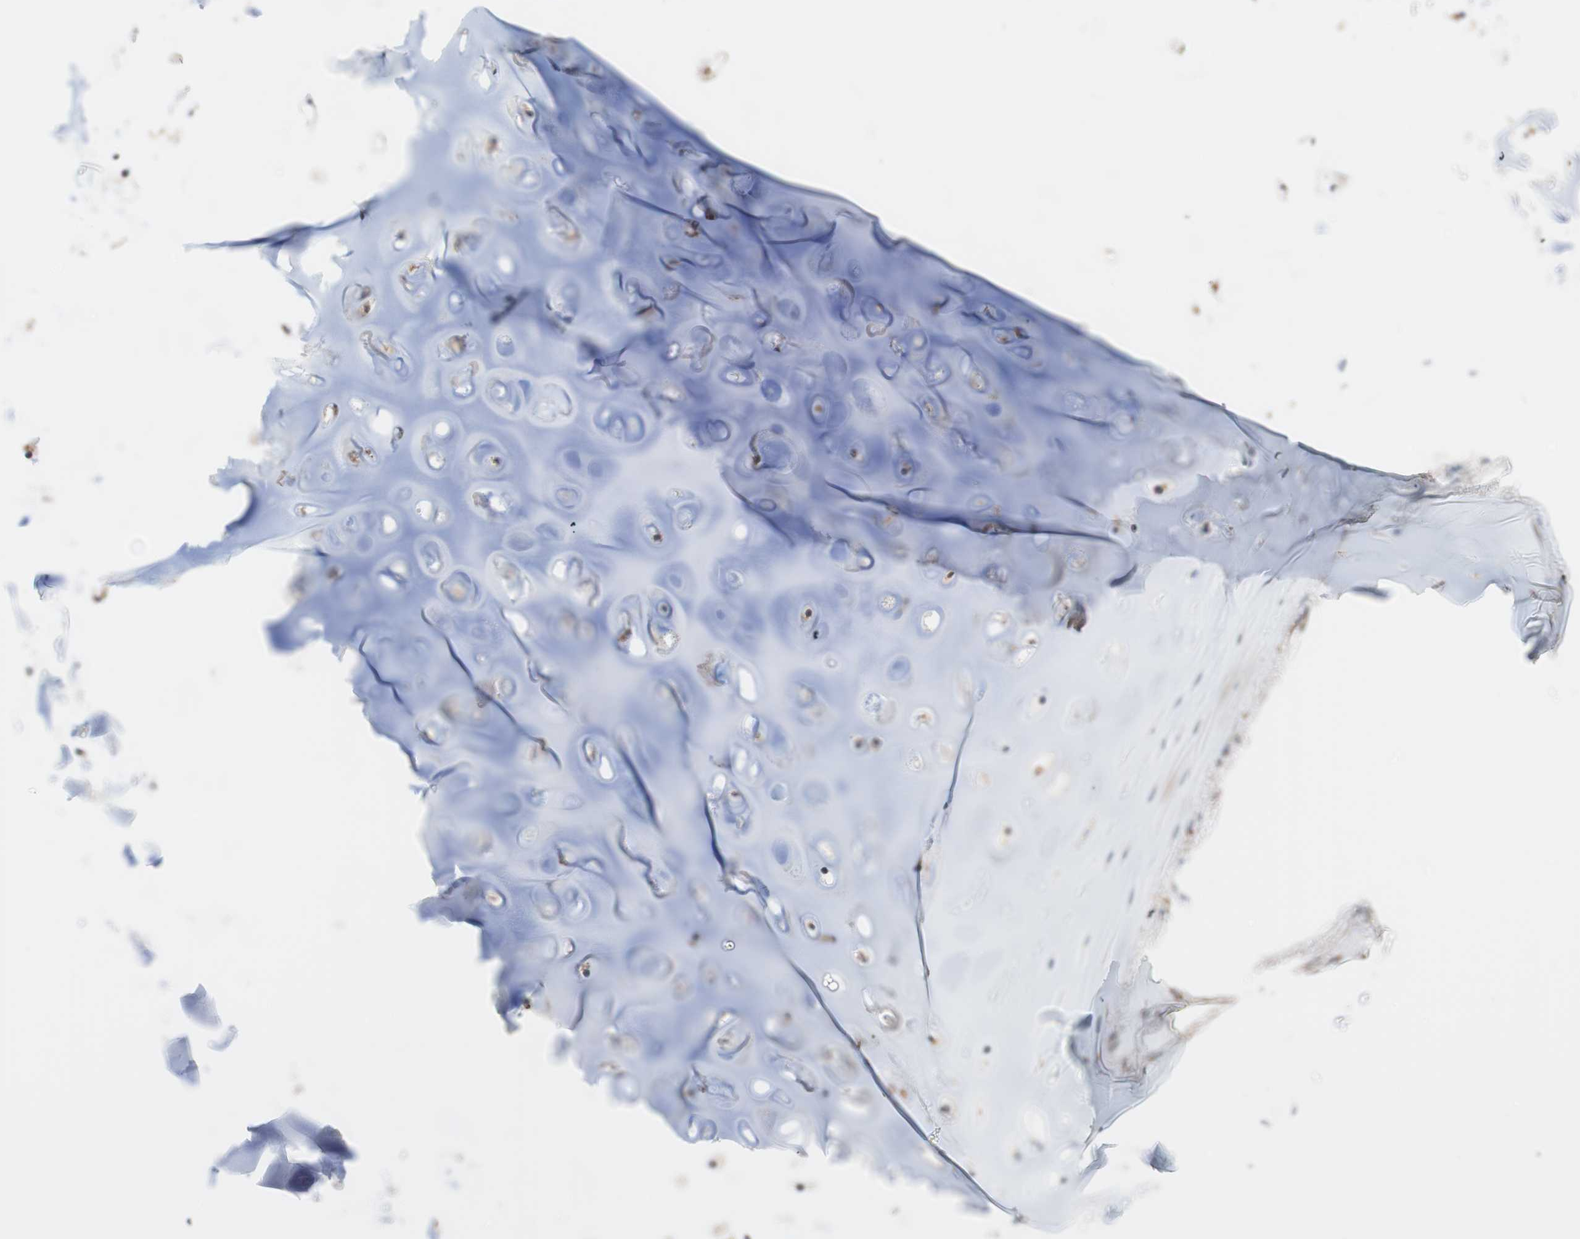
{"staining": {"intensity": "moderate", "quantity": ">75%", "location": "cytoplasmic/membranous"}, "tissue": "adipose tissue", "cell_type": "Adipocytes", "image_type": "normal", "snomed": [{"axis": "morphology", "description": "Normal tissue, NOS"}, {"axis": "topography", "description": "Cartilage tissue"}, {"axis": "topography", "description": "Bronchus"}], "caption": "DAB (3,3'-diaminobenzidine) immunohistochemical staining of benign adipose tissue displays moderate cytoplasmic/membranous protein staining in approximately >75% of adipocytes.", "gene": "SDC4", "patient": {"sex": "female", "age": 73}}